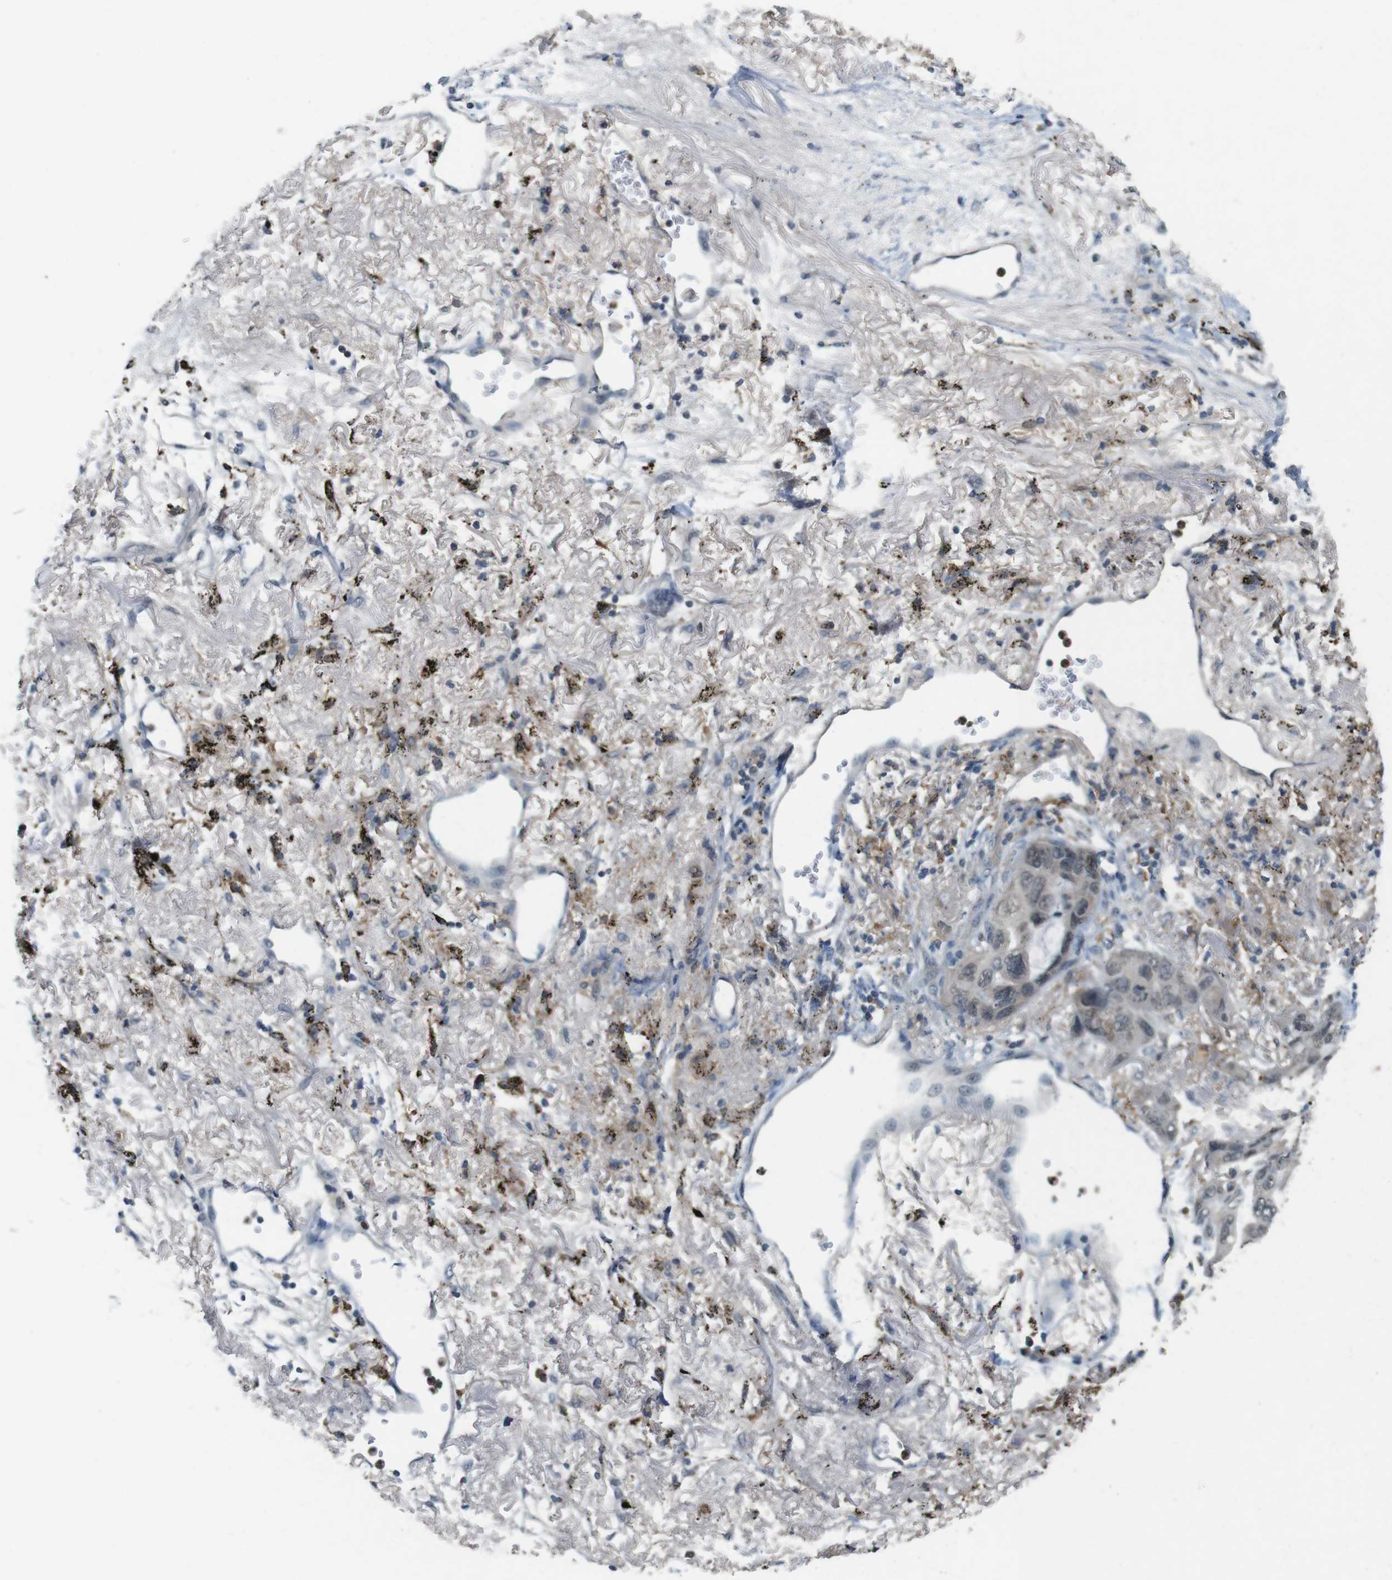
{"staining": {"intensity": "negative", "quantity": "none", "location": "none"}, "tissue": "lung cancer", "cell_type": "Tumor cells", "image_type": "cancer", "snomed": [{"axis": "morphology", "description": "Squamous cell carcinoma, NOS"}, {"axis": "topography", "description": "Lung"}], "caption": "This is an immunohistochemistry micrograph of lung squamous cell carcinoma. There is no expression in tumor cells.", "gene": "CDK14", "patient": {"sex": "female", "age": 73}}